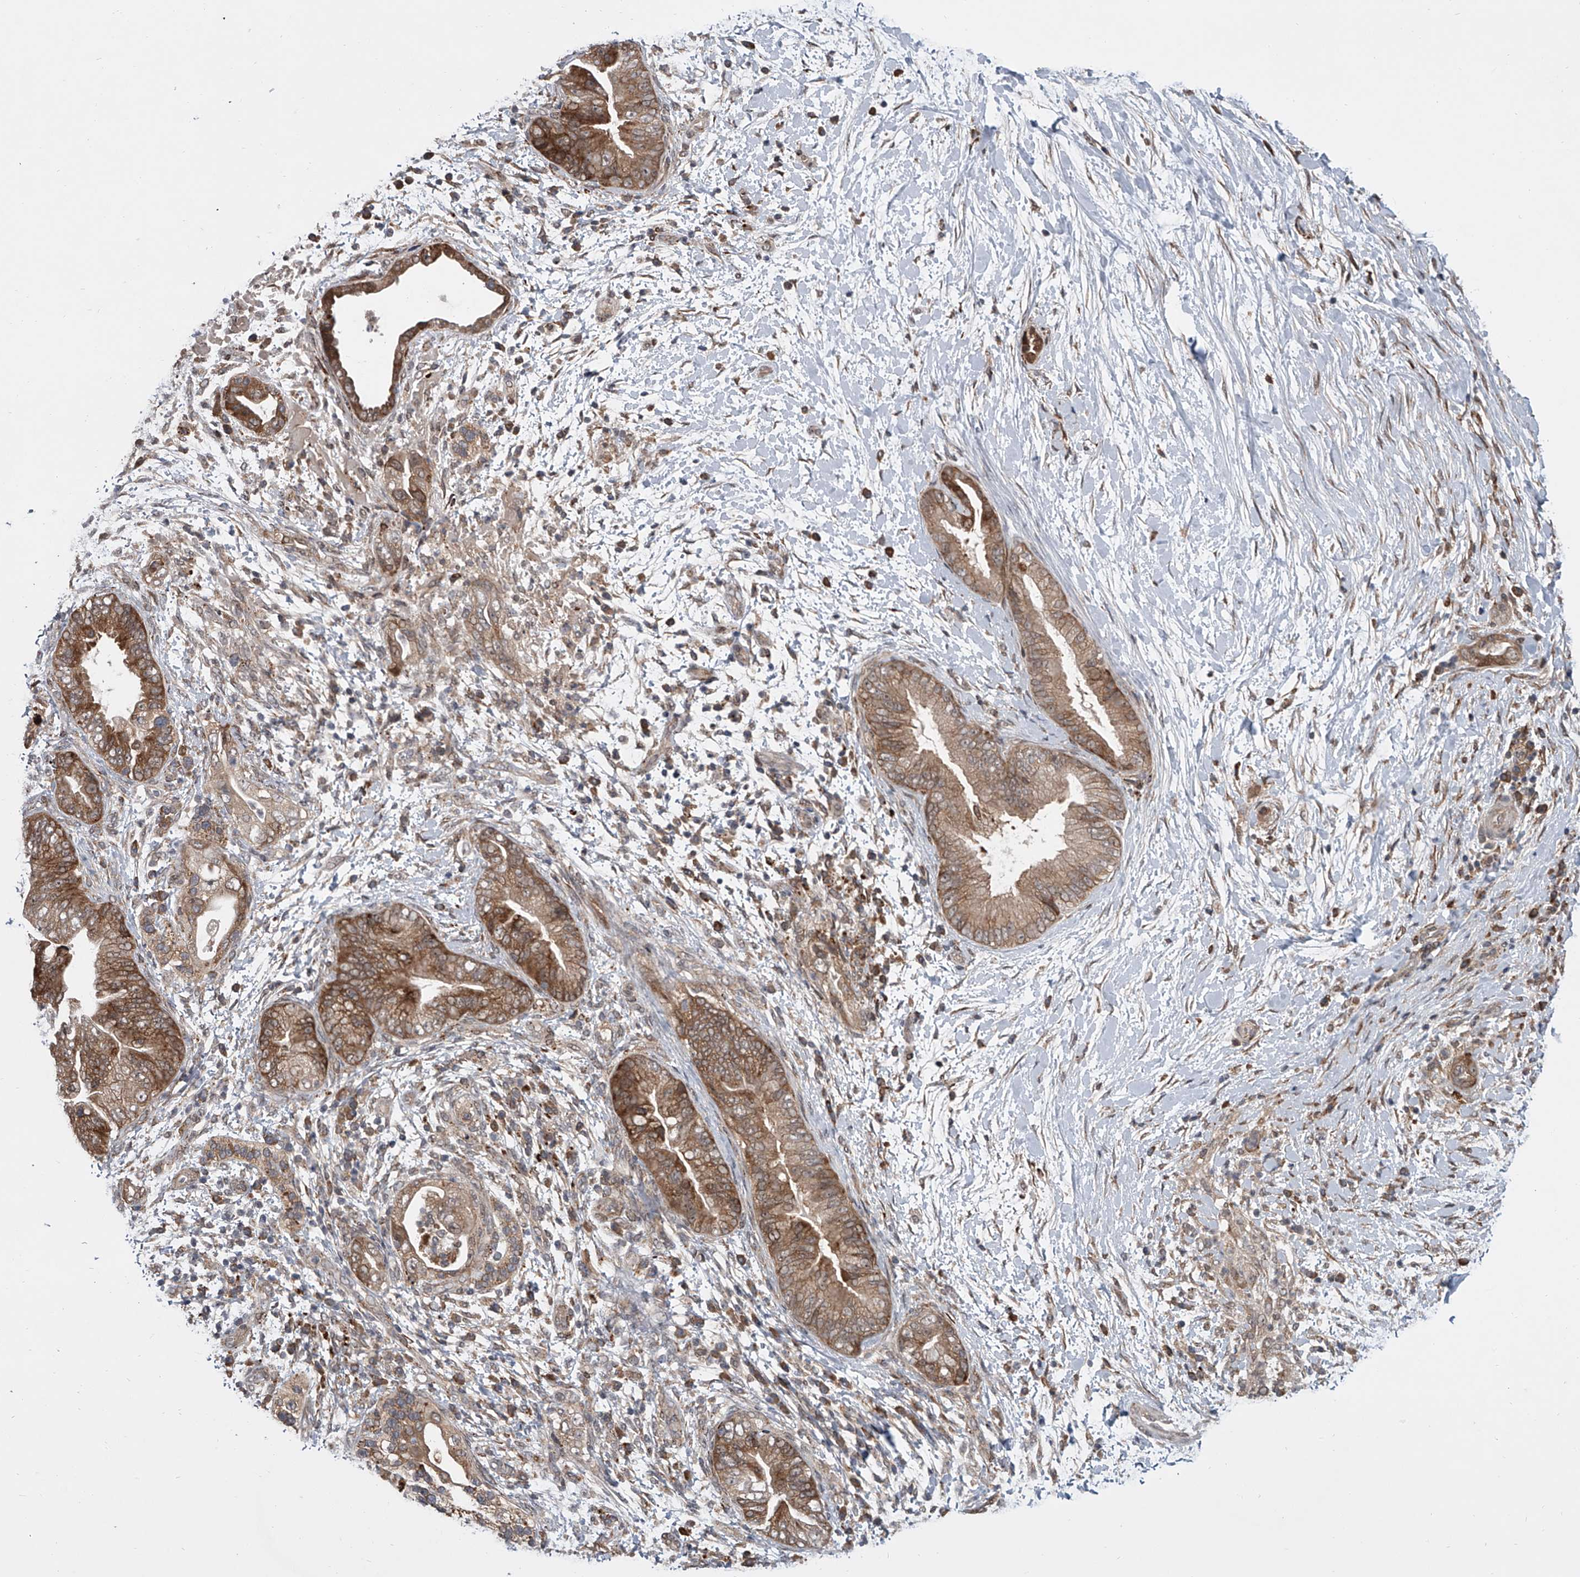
{"staining": {"intensity": "moderate", "quantity": ">75%", "location": "cytoplasmic/membranous"}, "tissue": "pancreatic cancer", "cell_type": "Tumor cells", "image_type": "cancer", "snomed": [{"axis": "morphology", "description": "Adenocarcinoma, NOS"}, {"axis": "topography", "description": "Pancreas"}], "caption": "Human pancreatic cancer (adenocarcinoma) stained for a protein (brown) shows moderate cytoplasmic/membranous positive staining in about >75% of tumor cells.", "gene": "GEMIN8", "patient": {"sex": "male", "age": 75}}